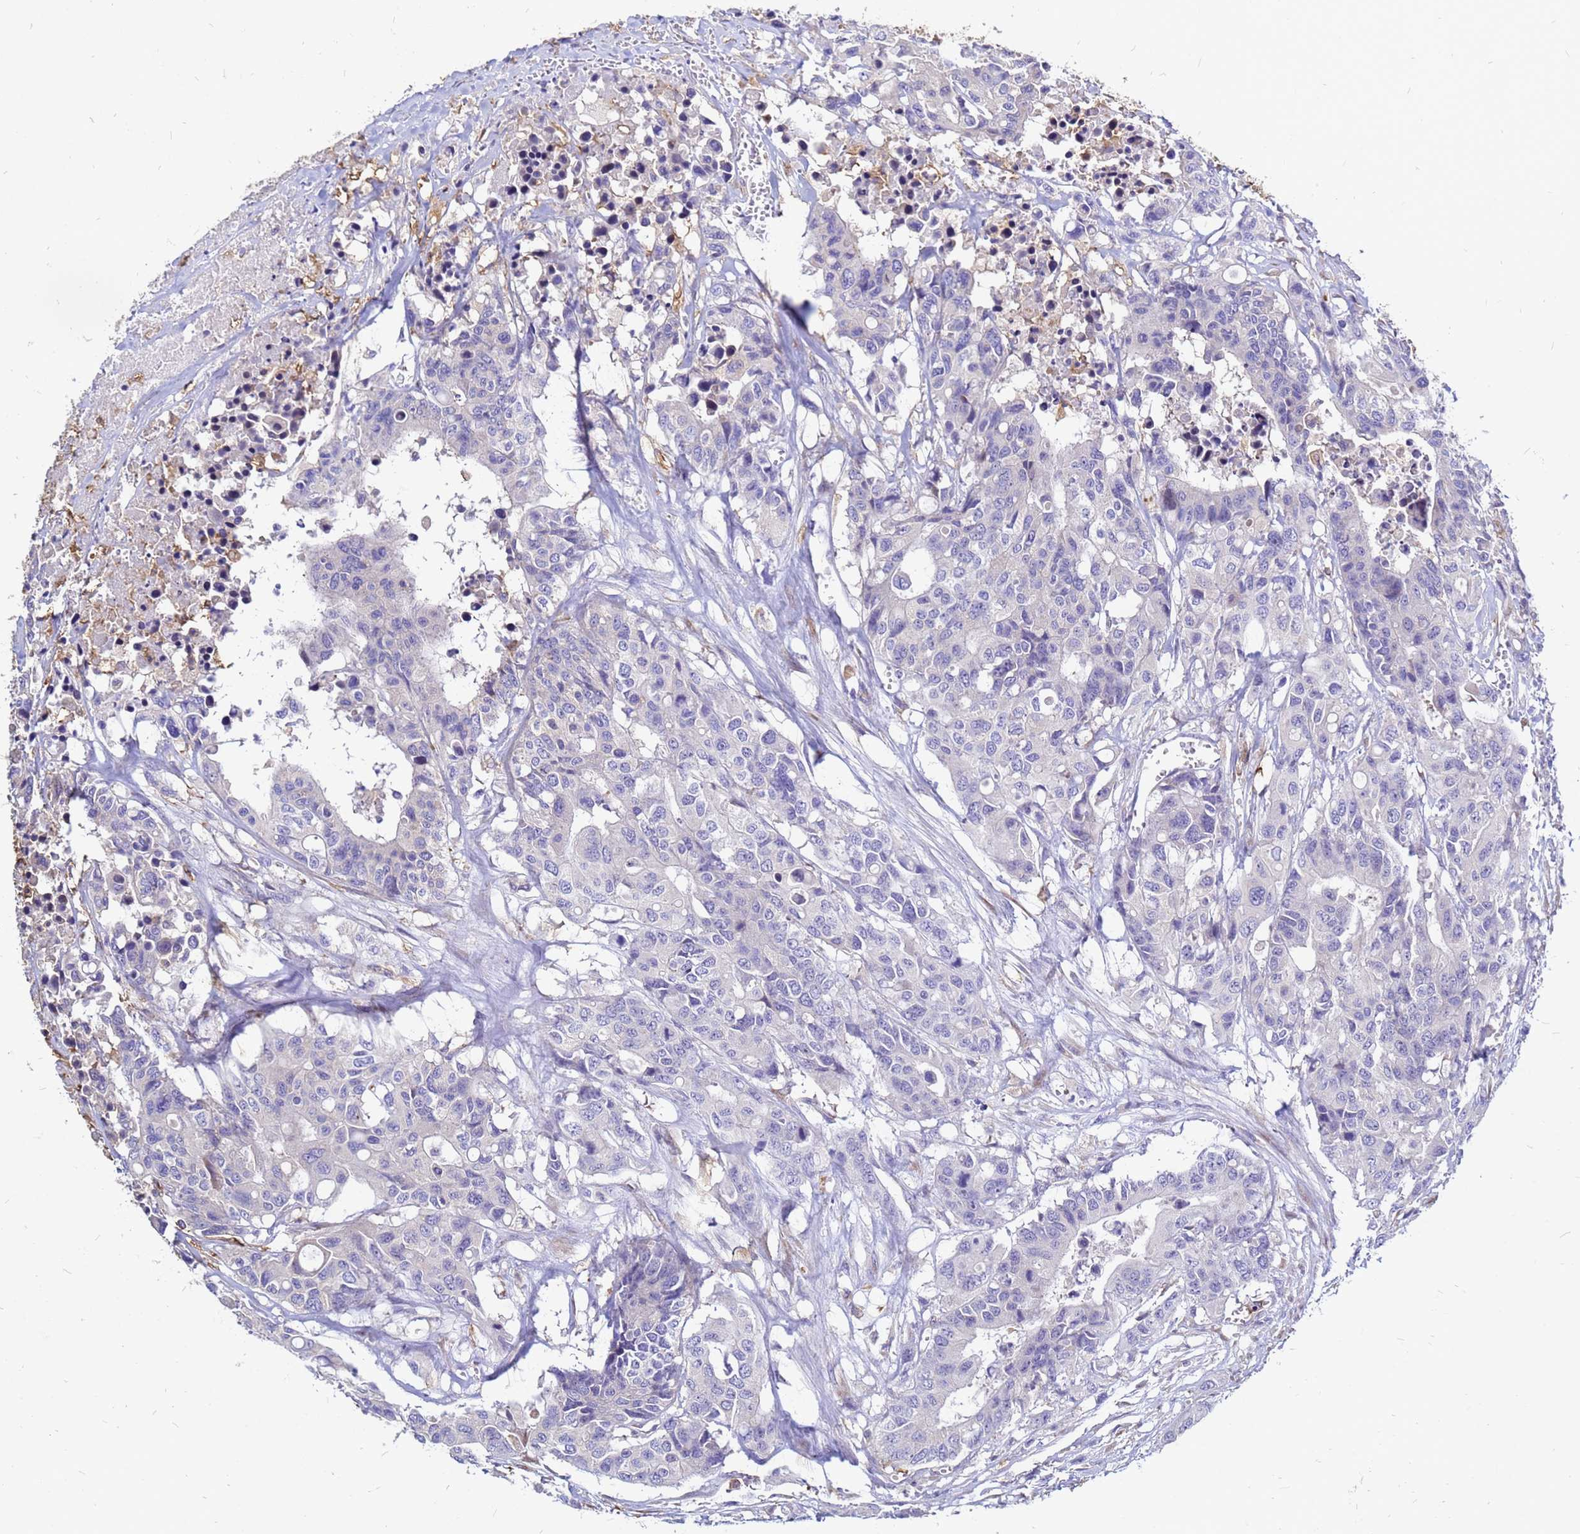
{"staining": {"intensity": "negative", "quantity": "none", "location": "none"}, "tissue": "colorectal cancer", "cell_type": "Tumor cells", "image_type": "cancer", "snomed": [{"axis": "morphology", "description": "Adenocarcinoma, NOS"}, {"axis": "topography", "description": "Colon"}], "caption": "This is a micrograph of IHC staining of colorectal cancer (adenocarcinoma), which shows no staining in tumor cells. Nuclei are stained in blue.", "gene": "MOB2", "patient": {"sex": "male", "age": 77}}